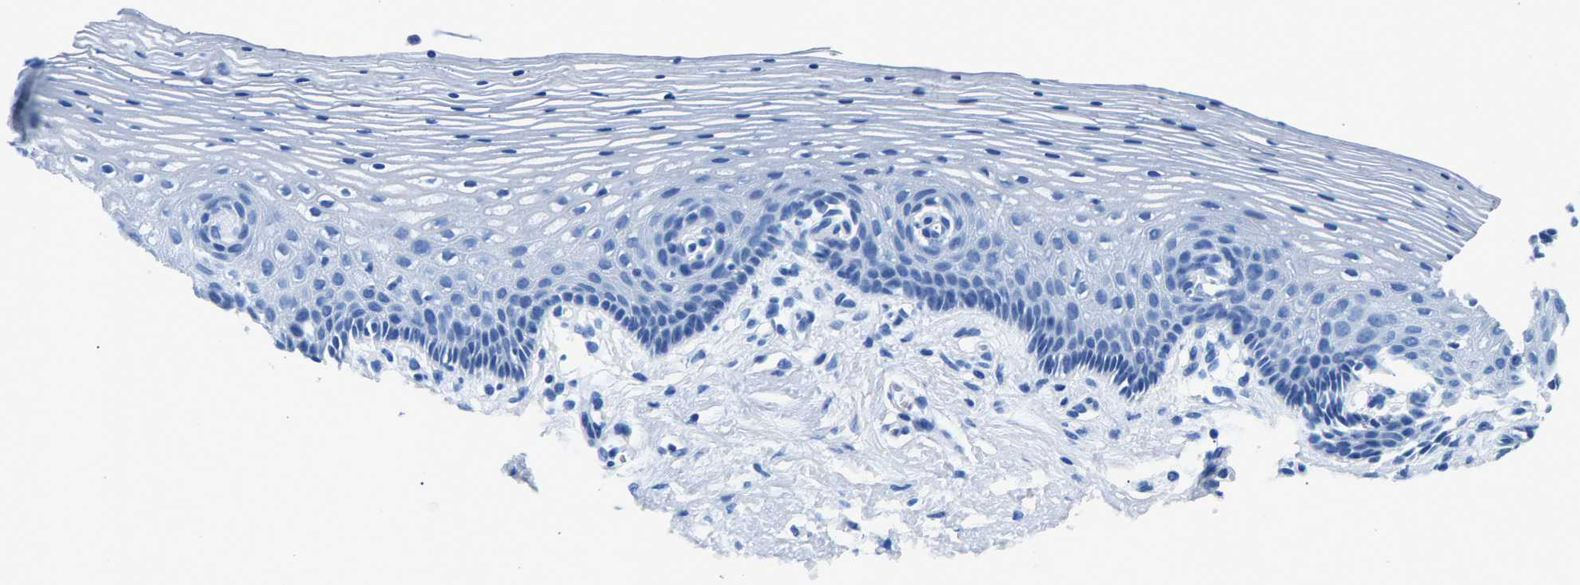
{"staining": {"intensity": "negative", "quantity": "none", "location": "none"}, "tissue": "vagina", "cell_type": "Squamous epithelial cells", "image_type": "normal", "snomed": [{"axis": "morphology", "description": "Normal tissue, NOS"}, {"axis": "topography", "description": "Vagina"}], "caption": "The micrograph shows no staining of squamous epithelial cells in benign vagina.", "gene": "CPS1", "patient": {"sex": "female", "age": 32}}